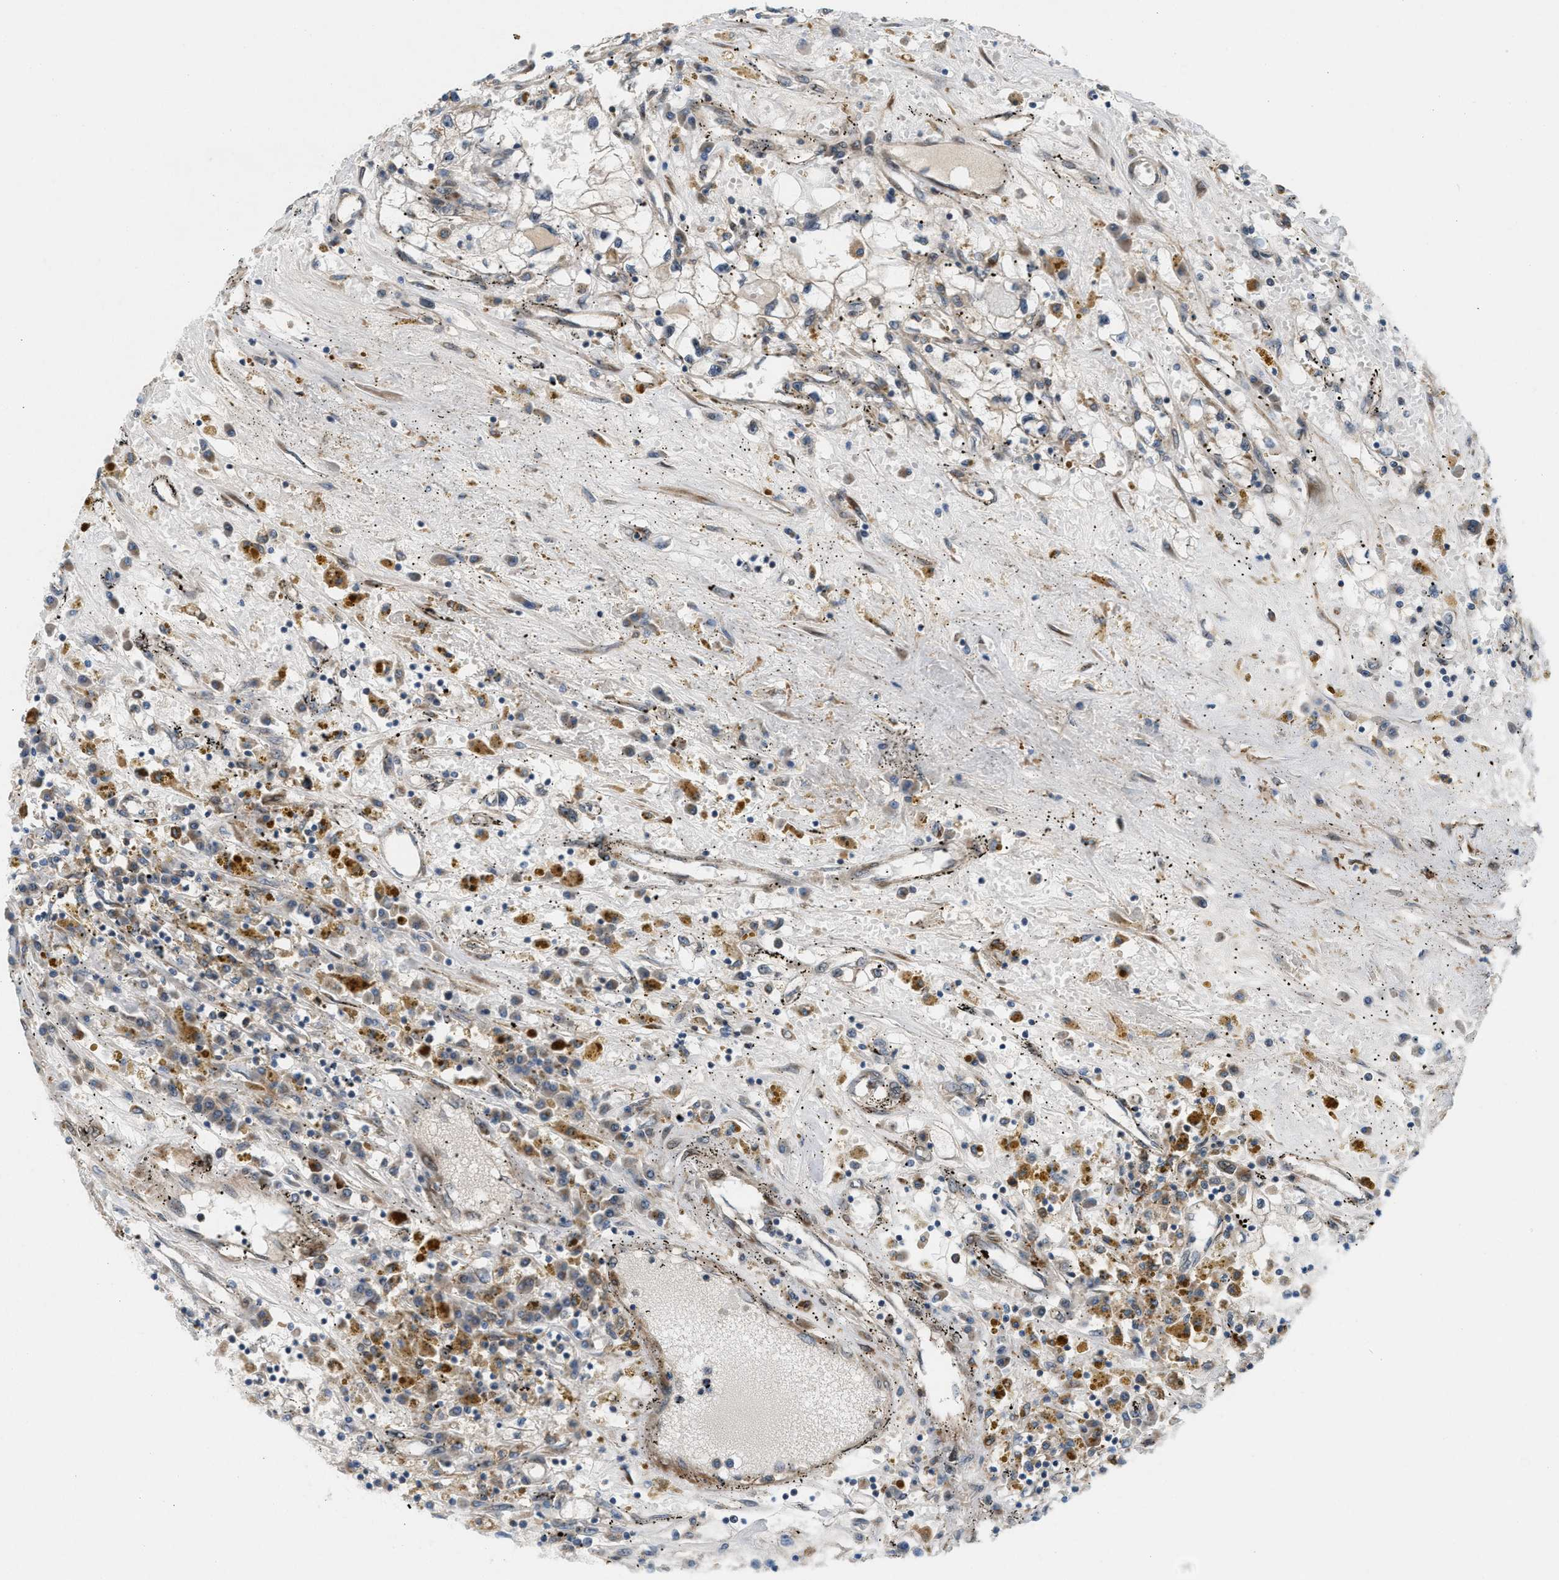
{"staining": {"intensity": "negative", "quantity": "none", "location": "none"}, "tissue": "renal cancer", "cell_type": "Tumor cells", "image_type": "cancer", "snomed": [{"axis": "morphology", "description": "Adenocarcinoma, NOS"}, {"axis": "topography", "description": "Kidney"}], "caption": "An IHC micrograph of renal cancer is shown. There is no staining in tumor cells of renal cancer.", "gene": "CYB5D1", "patient": {"sex": "male", "age": 56}}